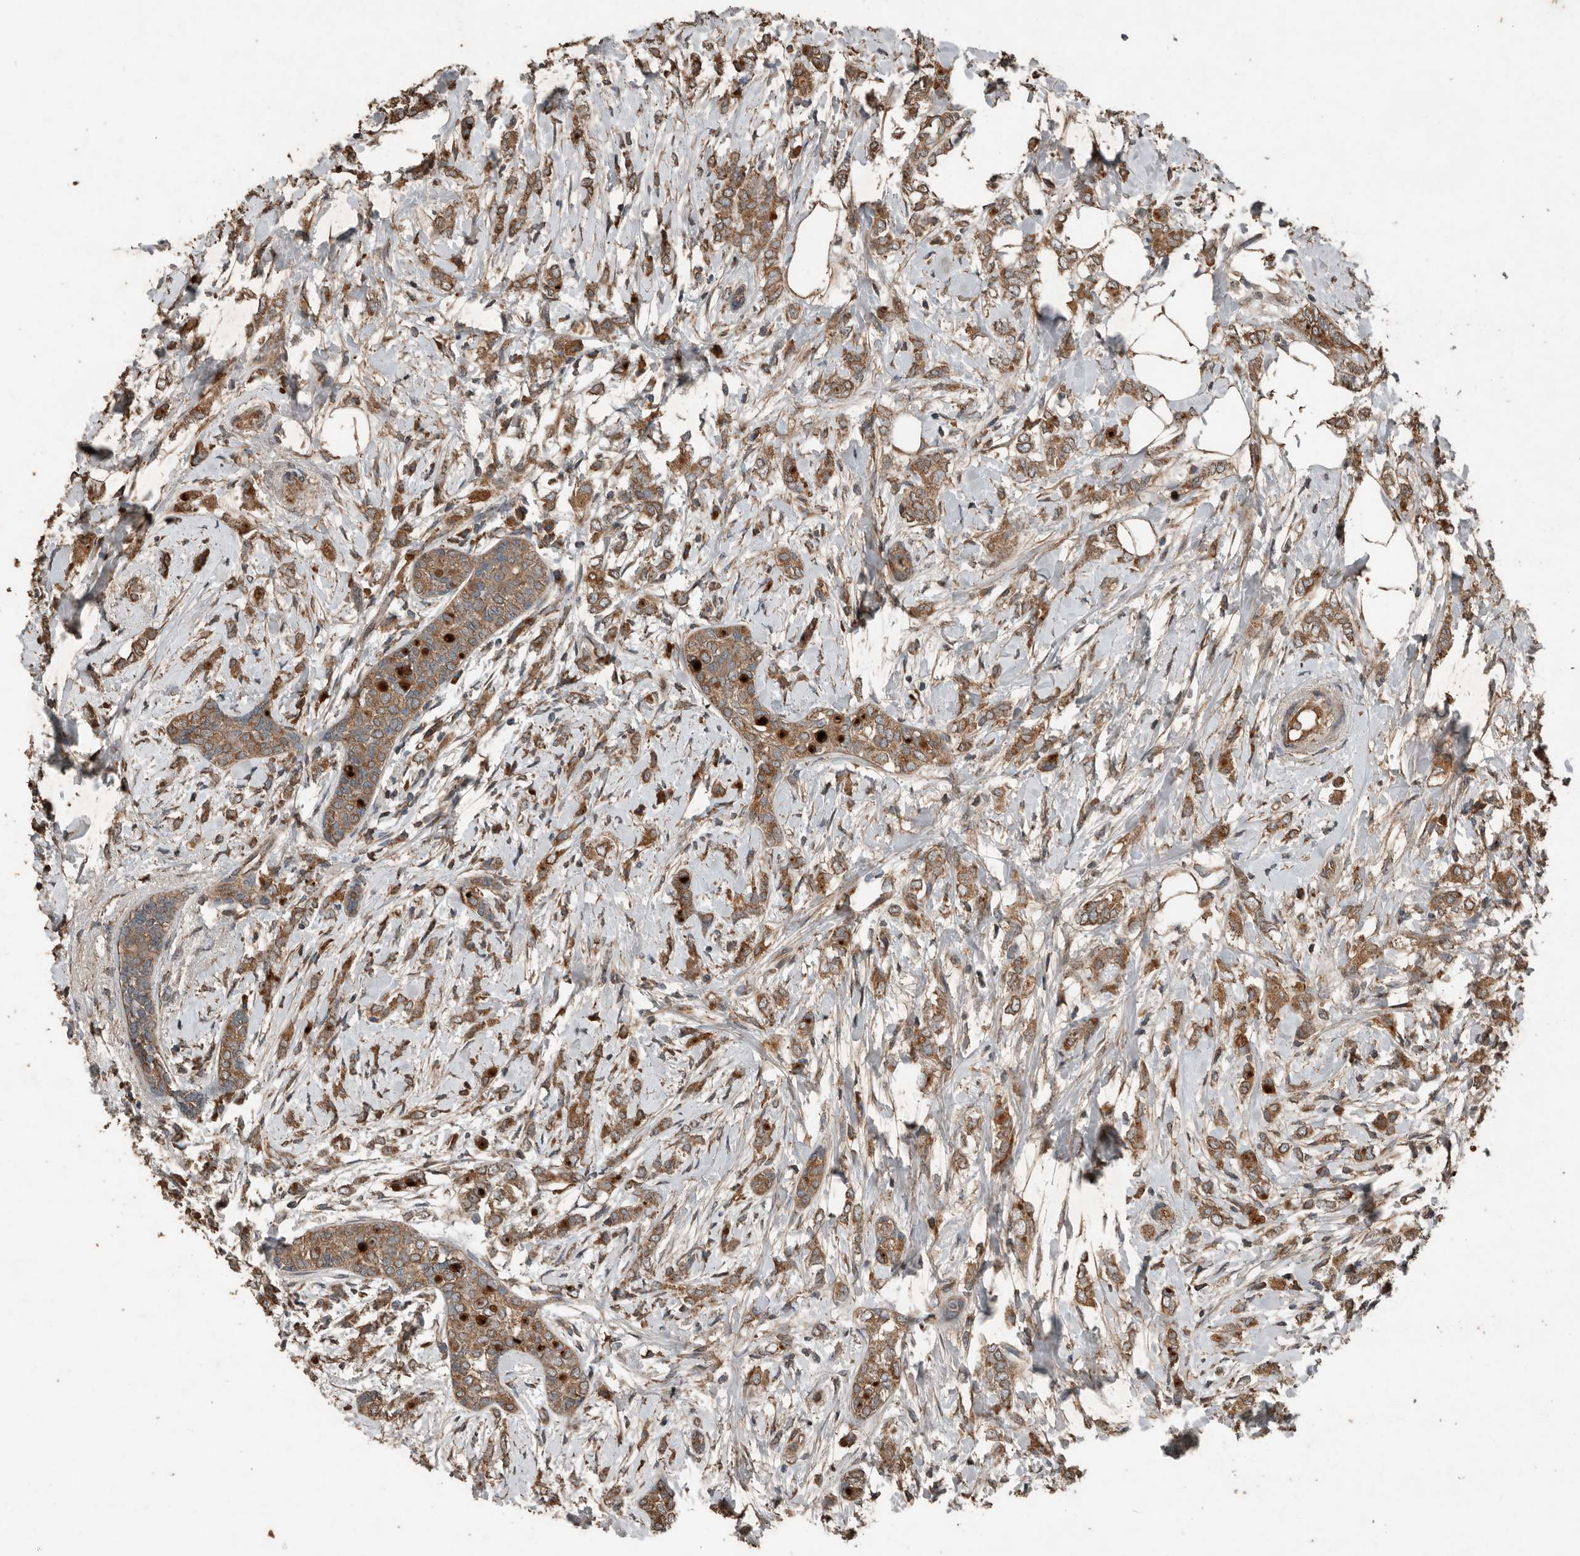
{"staining": {"intensity": "moderate", "quantity": ">75%", "location": "cytoplasmic/membranous"}, "tissue": "breast cancer", "cell_type": "Tumor cells", "image_type": "cancer", "snomed": [{"axis": "morphology", "description": "Normal tissue, NOS"}, {"axis": "morphology", "description": "Lobular carcinoma"}, {"axis": "topography", "description": "Breast"}], "caption": "Protein expression analysis of breast cancer demonstrates moderate cytoplasmic/membranous staining in about >75% of tumor cells.", "gene": "RNF207", "patient": {"sex": "female", "age": 47}}